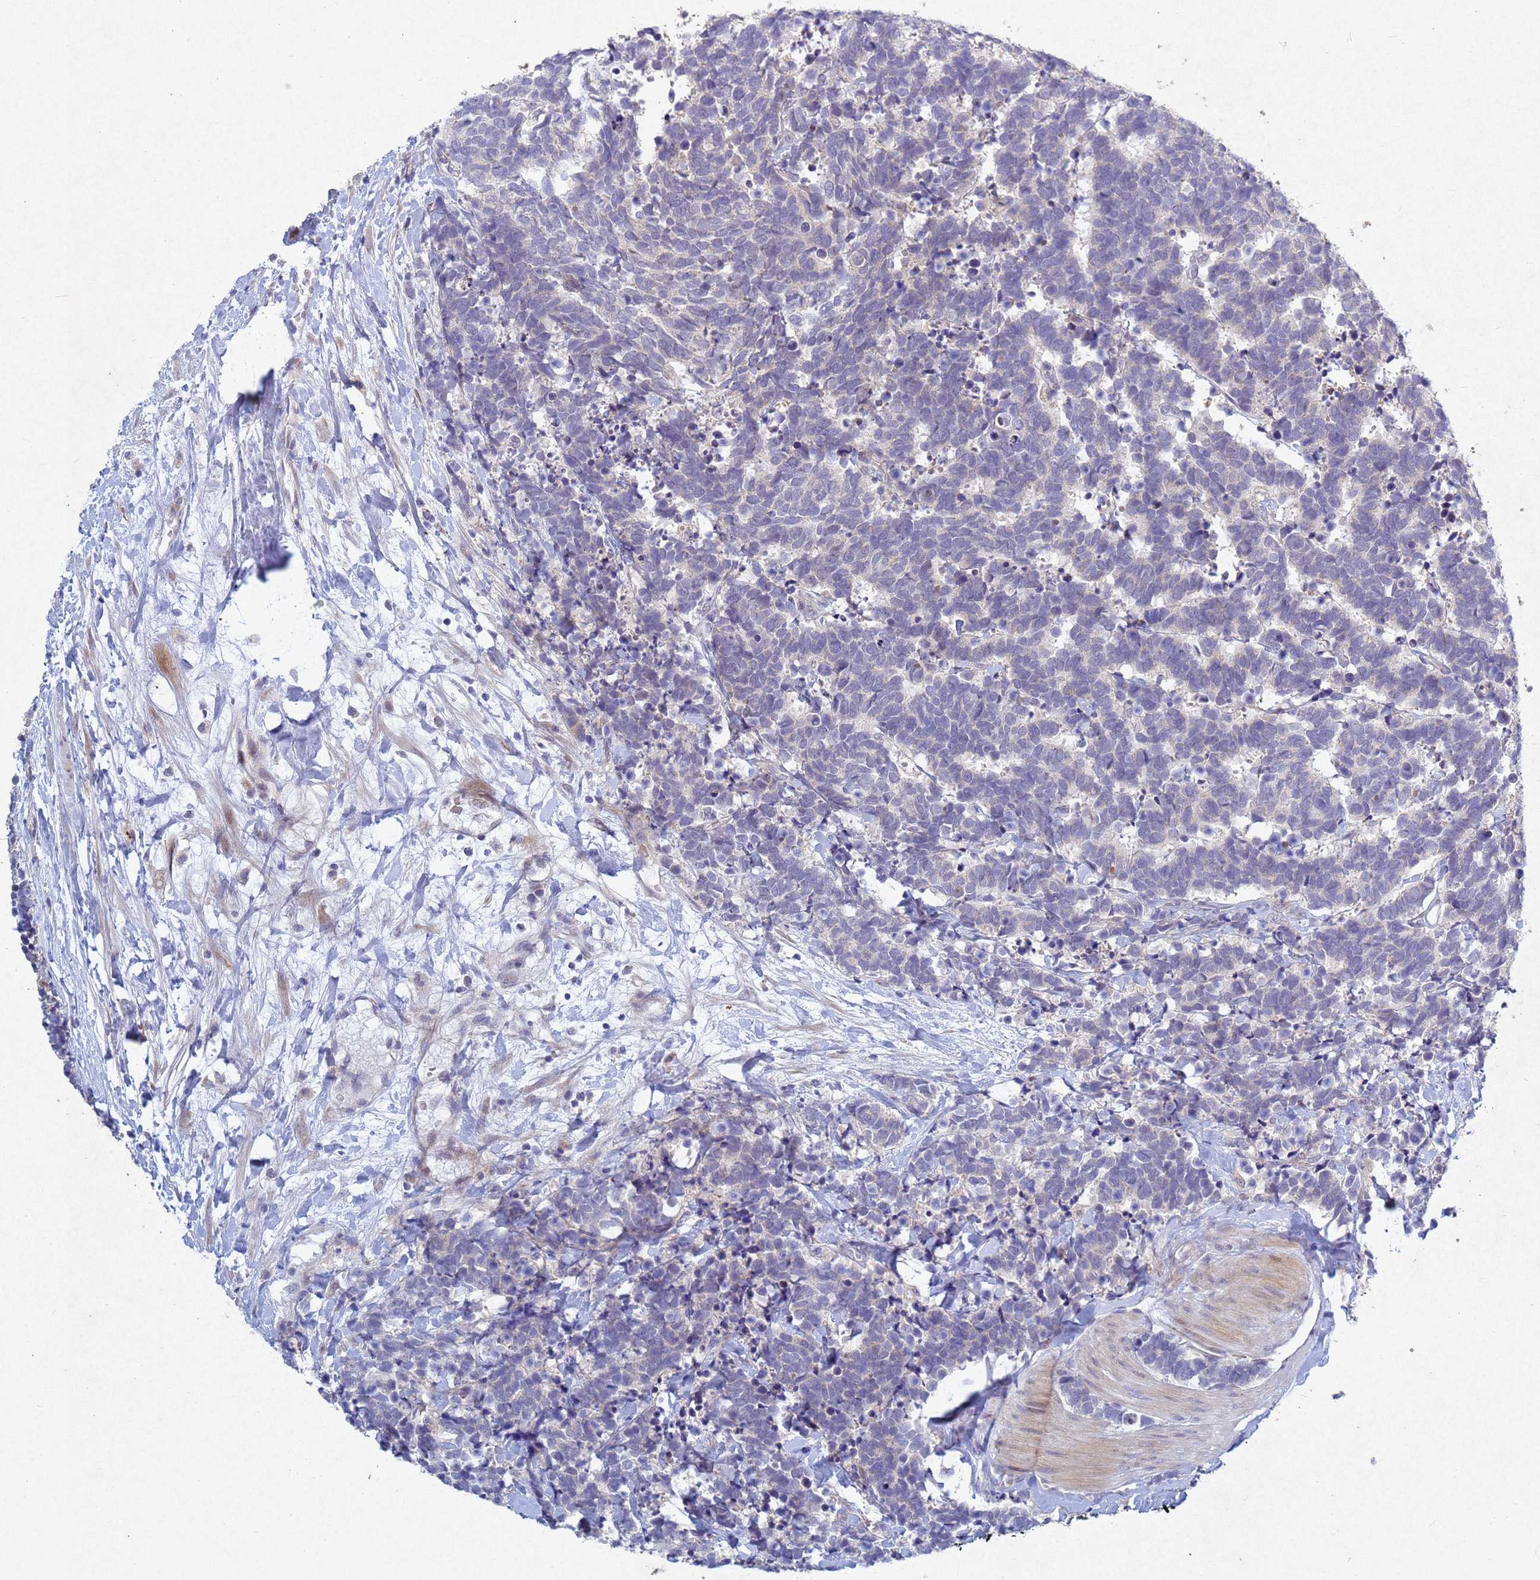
{"staining": {"intensity": "negative", "quantity": "none", "location": "none"}, "tissue": "carcinoid", "cell_type": "Tumor cells", "image_type": "cancer", "snomed": [{"axis": "morphology", "description": "Carcinoma, NOS"}, {"axis": "morphology", "description": "Carcinoid, malignant, NOS"}, {"axis": "topography", "description": "Prostate"}], "caption": "Immunohistochemistry micrograph of neoplastic tissue: human carcinoma stained with DAB demonstrates no significant protein positivity in tumor cells. (DAB (3,3'-diaminobenzidine) immunohistochemistry (IHC), high magnification).", "gene": "TNPO2", "patient": {"sex": "male", "age": 57}}